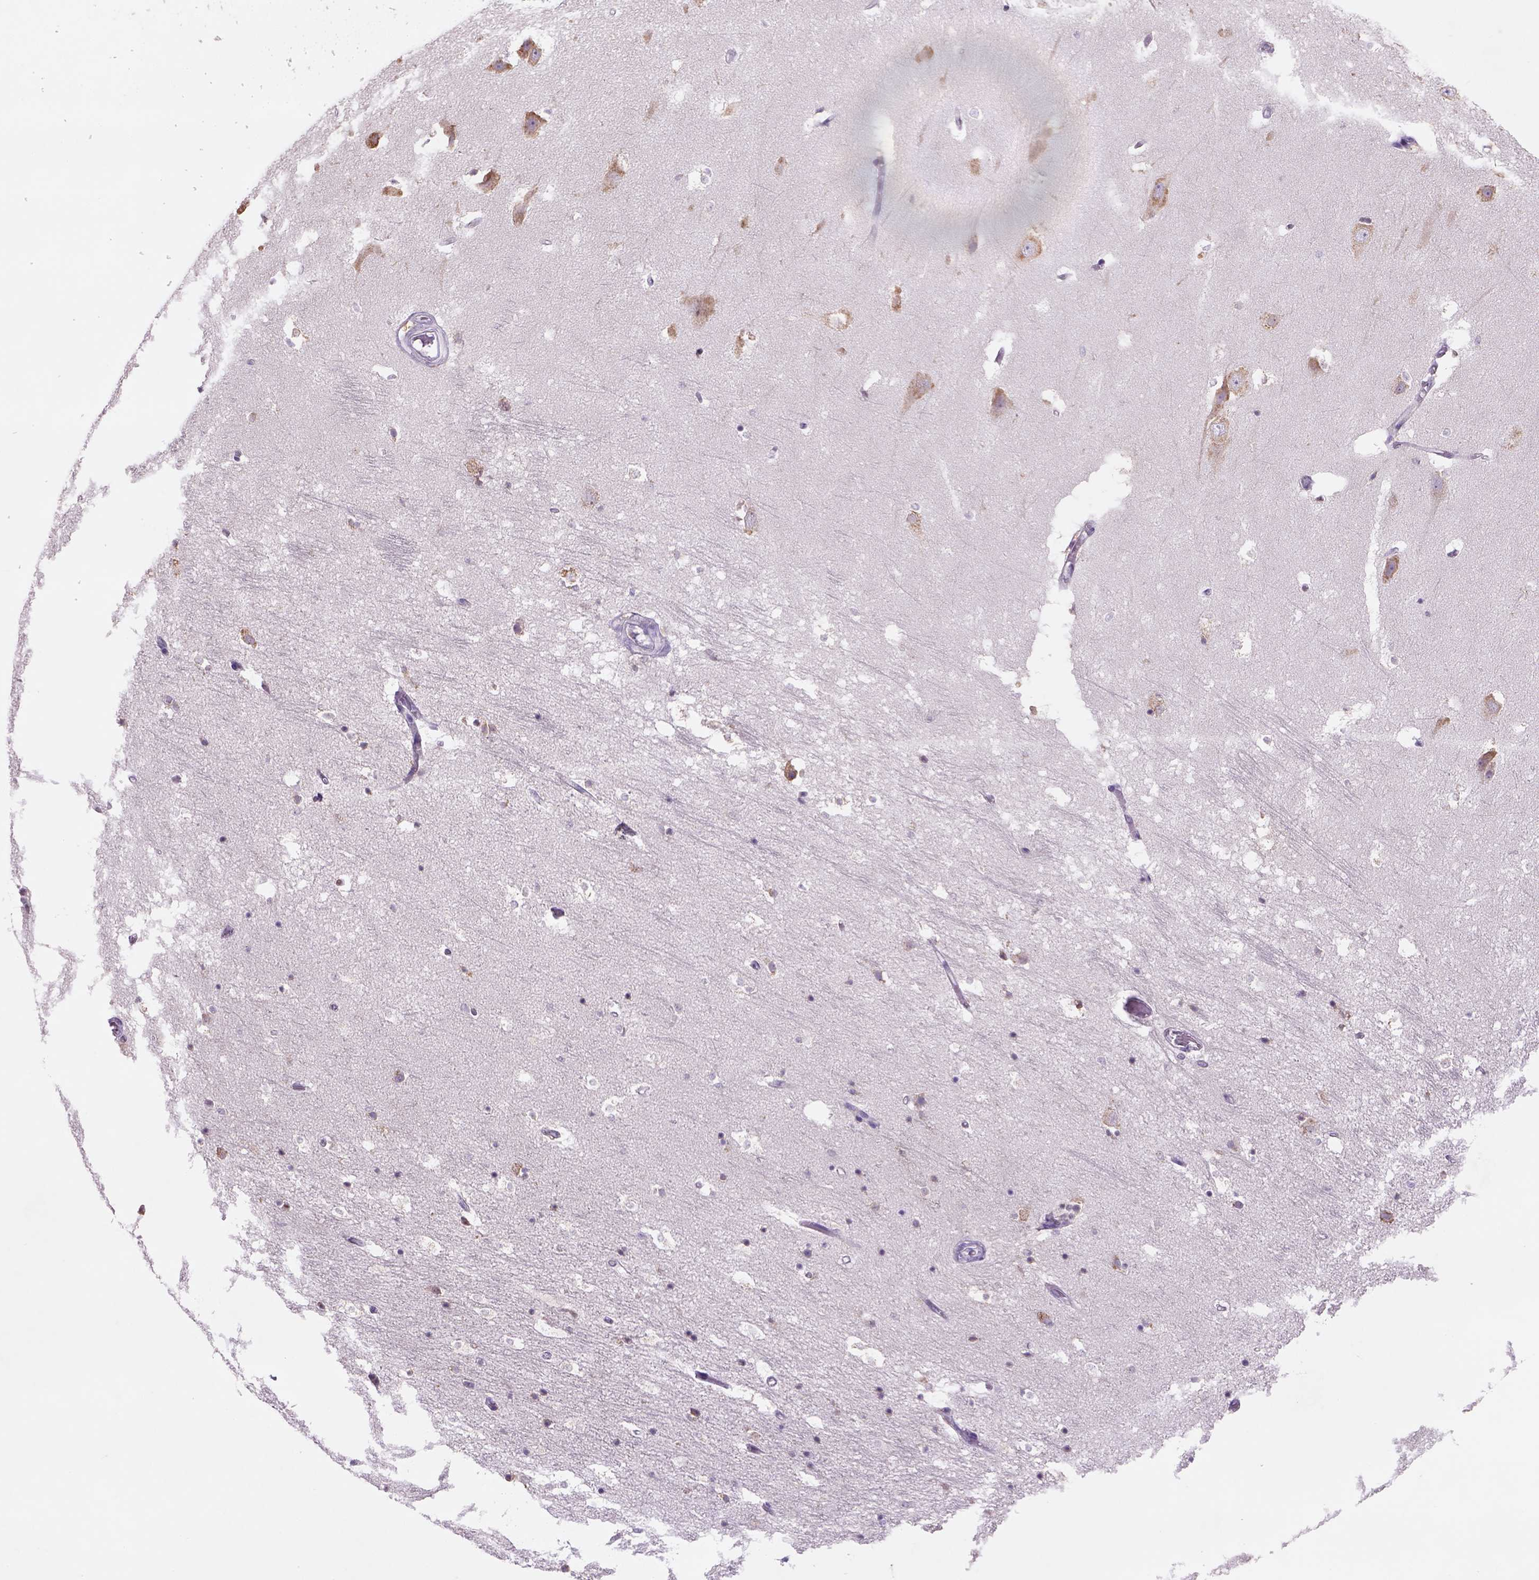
{"staining": {"intensity": "negative", "quantity": "none", "location": "none"}, "tissue": "hippocampus", "cell_type": "Glial cells", "image_type": "normal", "snomed": [{"axis": "morphology", "description": "Normal tissue, NOS"}, {"axis": "topography", "description": "Hippocampus"}], "caption": "Hippocampus was stained to show a protein in brown. There is no significant expression in glial cells. (Immunohistochemistry, brightfield microscopy, high magnification).", "gene": "NAALAD2", "patient": {"sex": "male", "age": 44}}